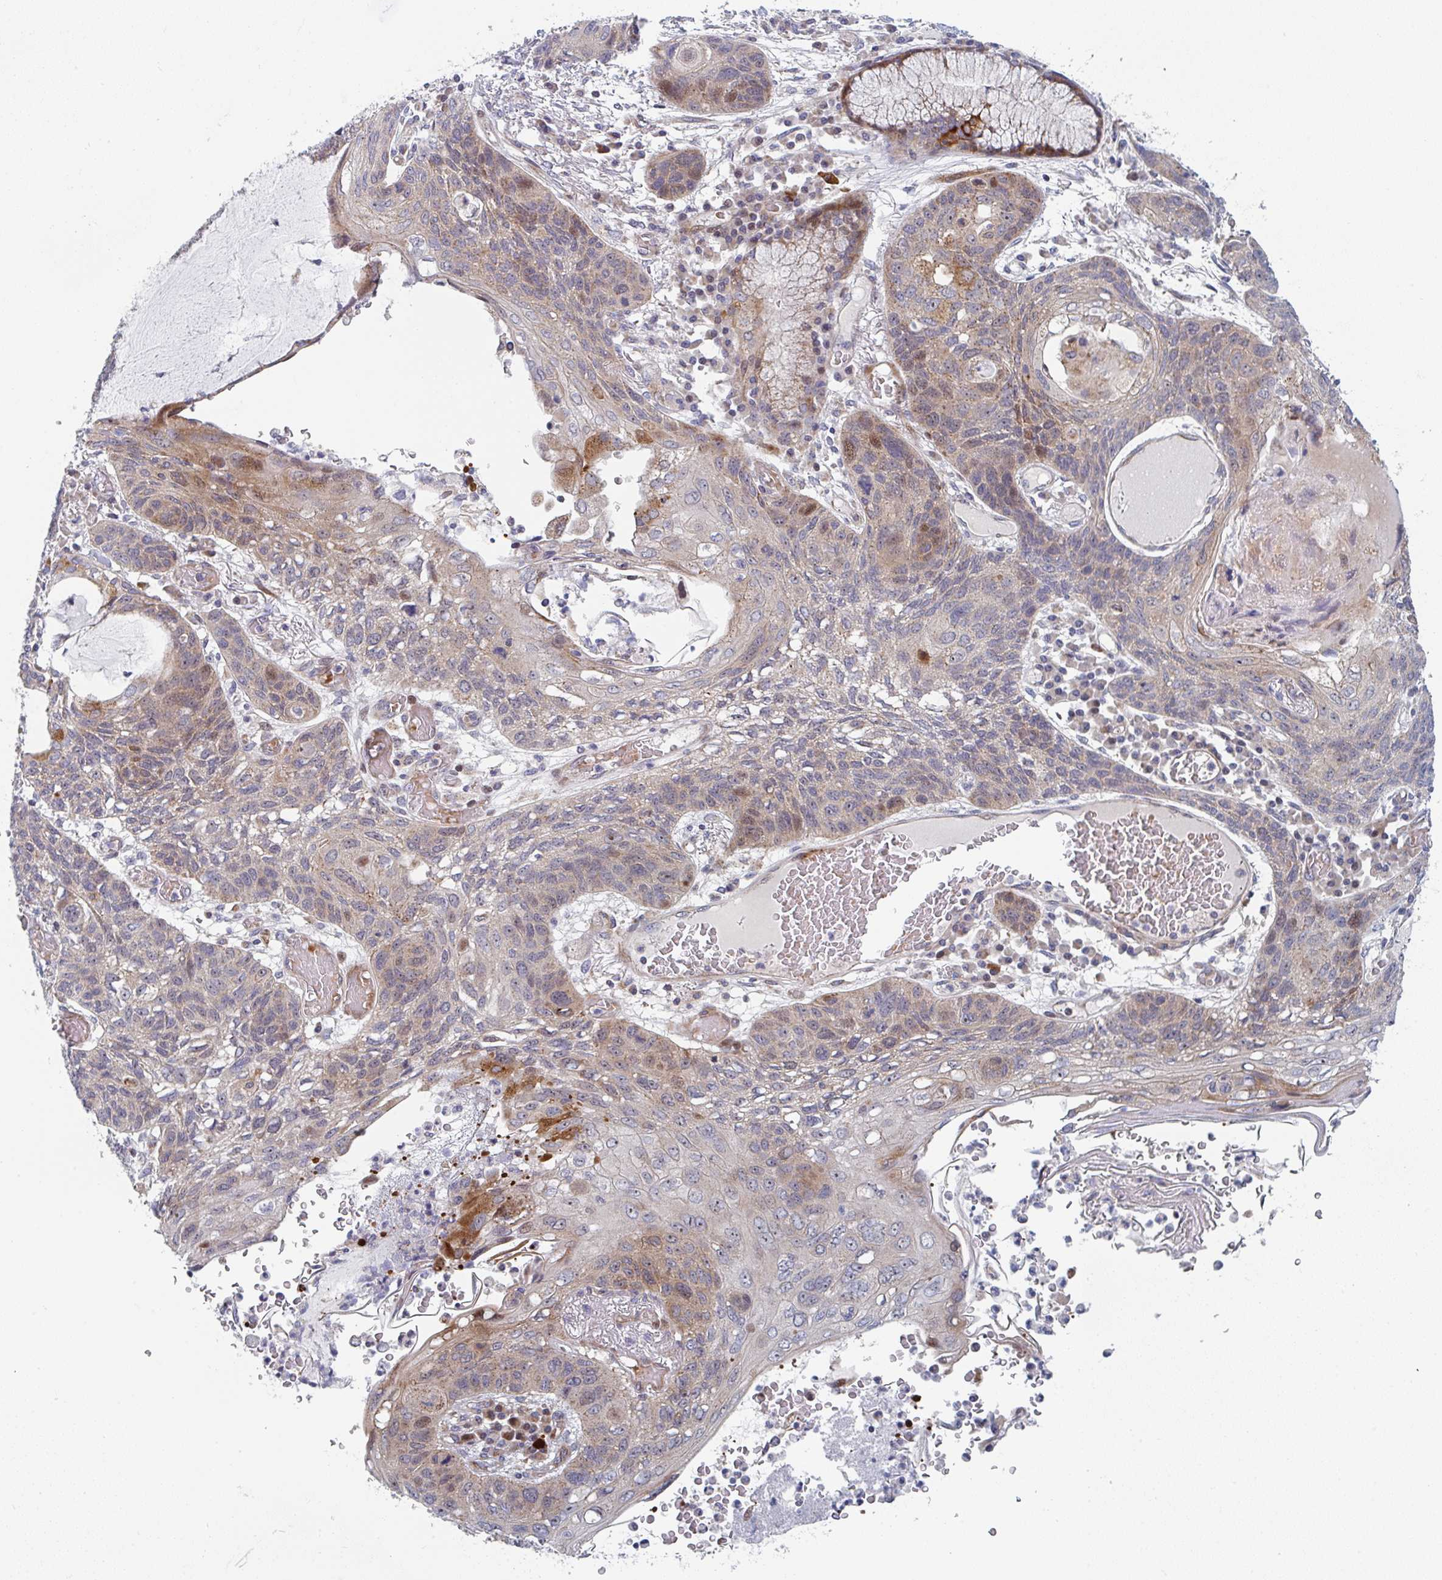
{"staining": {"intensity": "moderate", "quantity": "25%-75%", "location": "cytoplasmic/membranous,nuclear"}, "tissue": "lung cancer", "cell_type": "Tumor cells", "image_type": "cancer", "snomed": [{"axis": "morphology", "description": "Squamous cell carcinoma, NOS"}, {"axis": "morphology", "description": "Squamous cell carcinoma, metastatic, NOS"}, {"axis": "topography", "description": "Lymph node"}, {"axis": "topography", "description": "Lung"}], "caption": "An image showing moderate cytoplasmic/membranous and nuclear positivity in approximately 25%-75% of tumor cells in squamous cell carcinoma (lung), as visualized by brown immunohistochemical staining.", "gene": "ZNF644", "patient": {"sex": "male", "age": 41}}